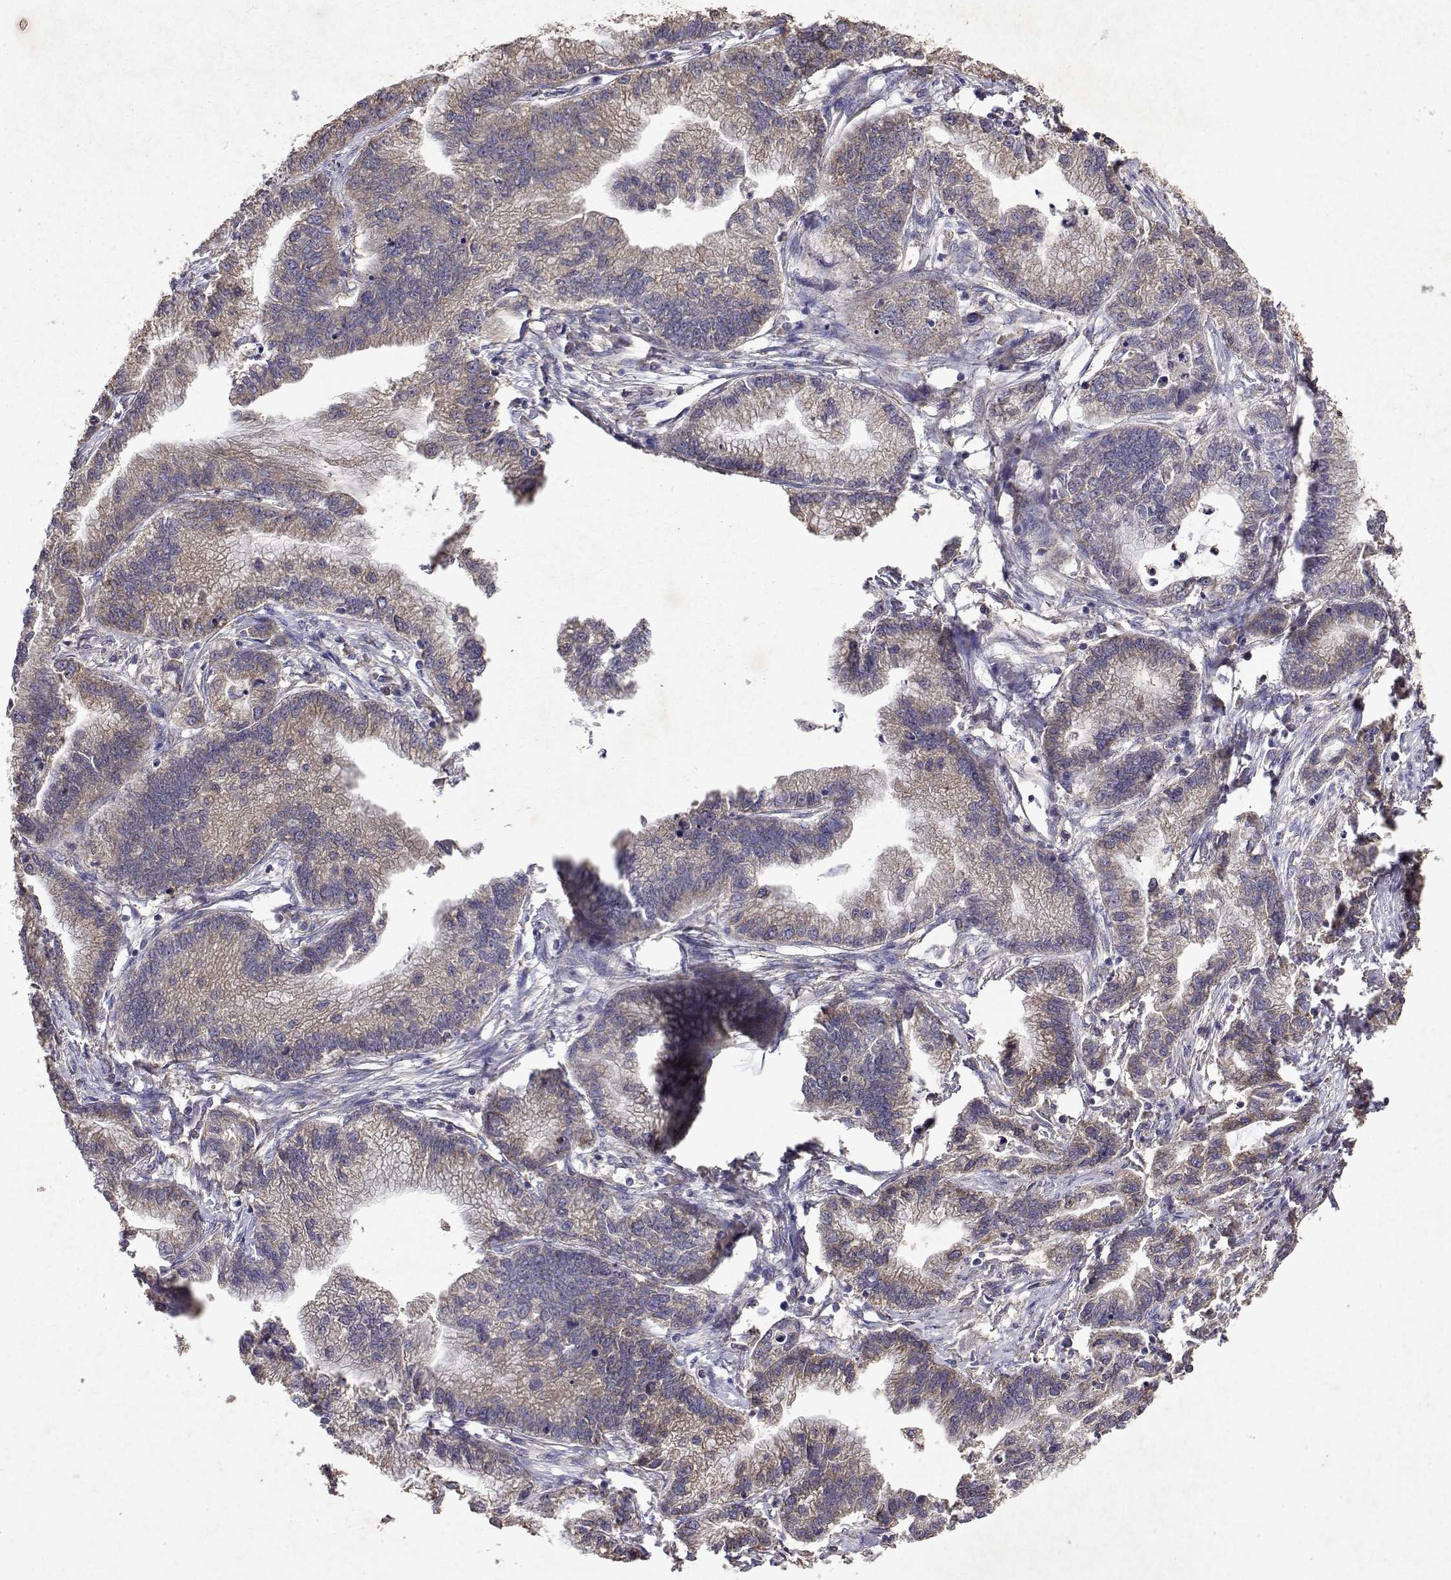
{"staining": {"intensity": "weak", "quantity": "<25%", "location": "cytoplasmic/membranous"}, "tissue": "stomach cancer", "cell_type": "Tumor cells", "image_type": "cancer", "snomed": [{"axis": "morphology", "description": "Adenocarcinoma, NOS"}, {"axis": "topography", "description": "Stomach"}], "caption": "This histopathology image is of stomach cancer stained with immunohistochemistry (IHC) to label a protein in brown with the nuclei are counter-stained blue. There is no expression in tumor cells.", "gene": "TARBP2", "patient": {"sex": "male", "age": 83}}